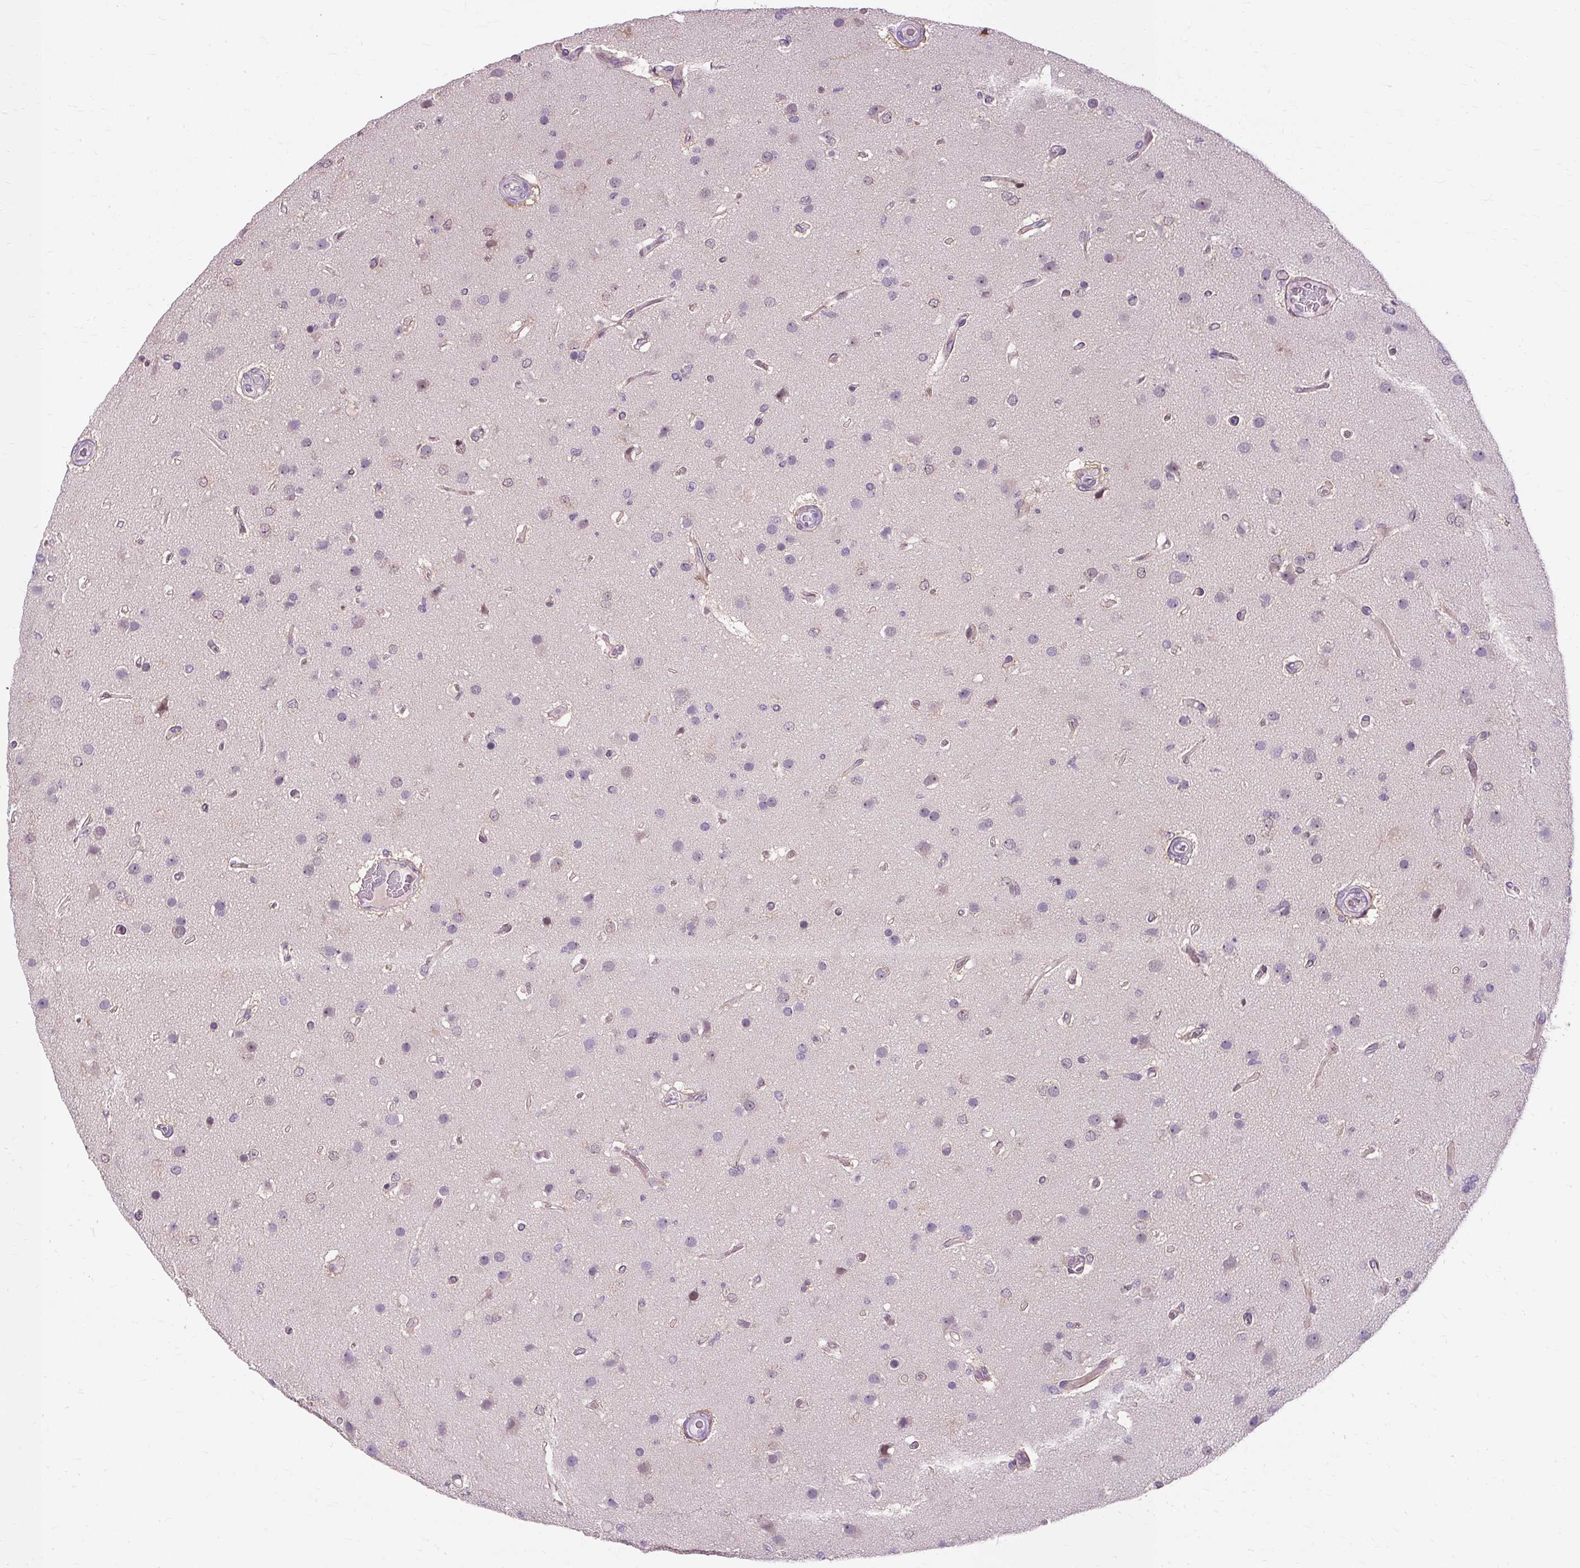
{"staining": {"intensity": "negative", "quantity": "none", "location": "none"}, "tissue": "glioma", "cell_type": "Tumor cells", "image_type": "cancer", "snomed": [{"axis": "morphology", "description": "Glioma, malignant, High grade"}, {"axis": "topography", "description": "Brain"}], "caption": "The image exhibits no staining of tumor cells in malignant glioma (high-grade).", "gene": "RYBP", "patient": {"sex": "female", "age": 74}}